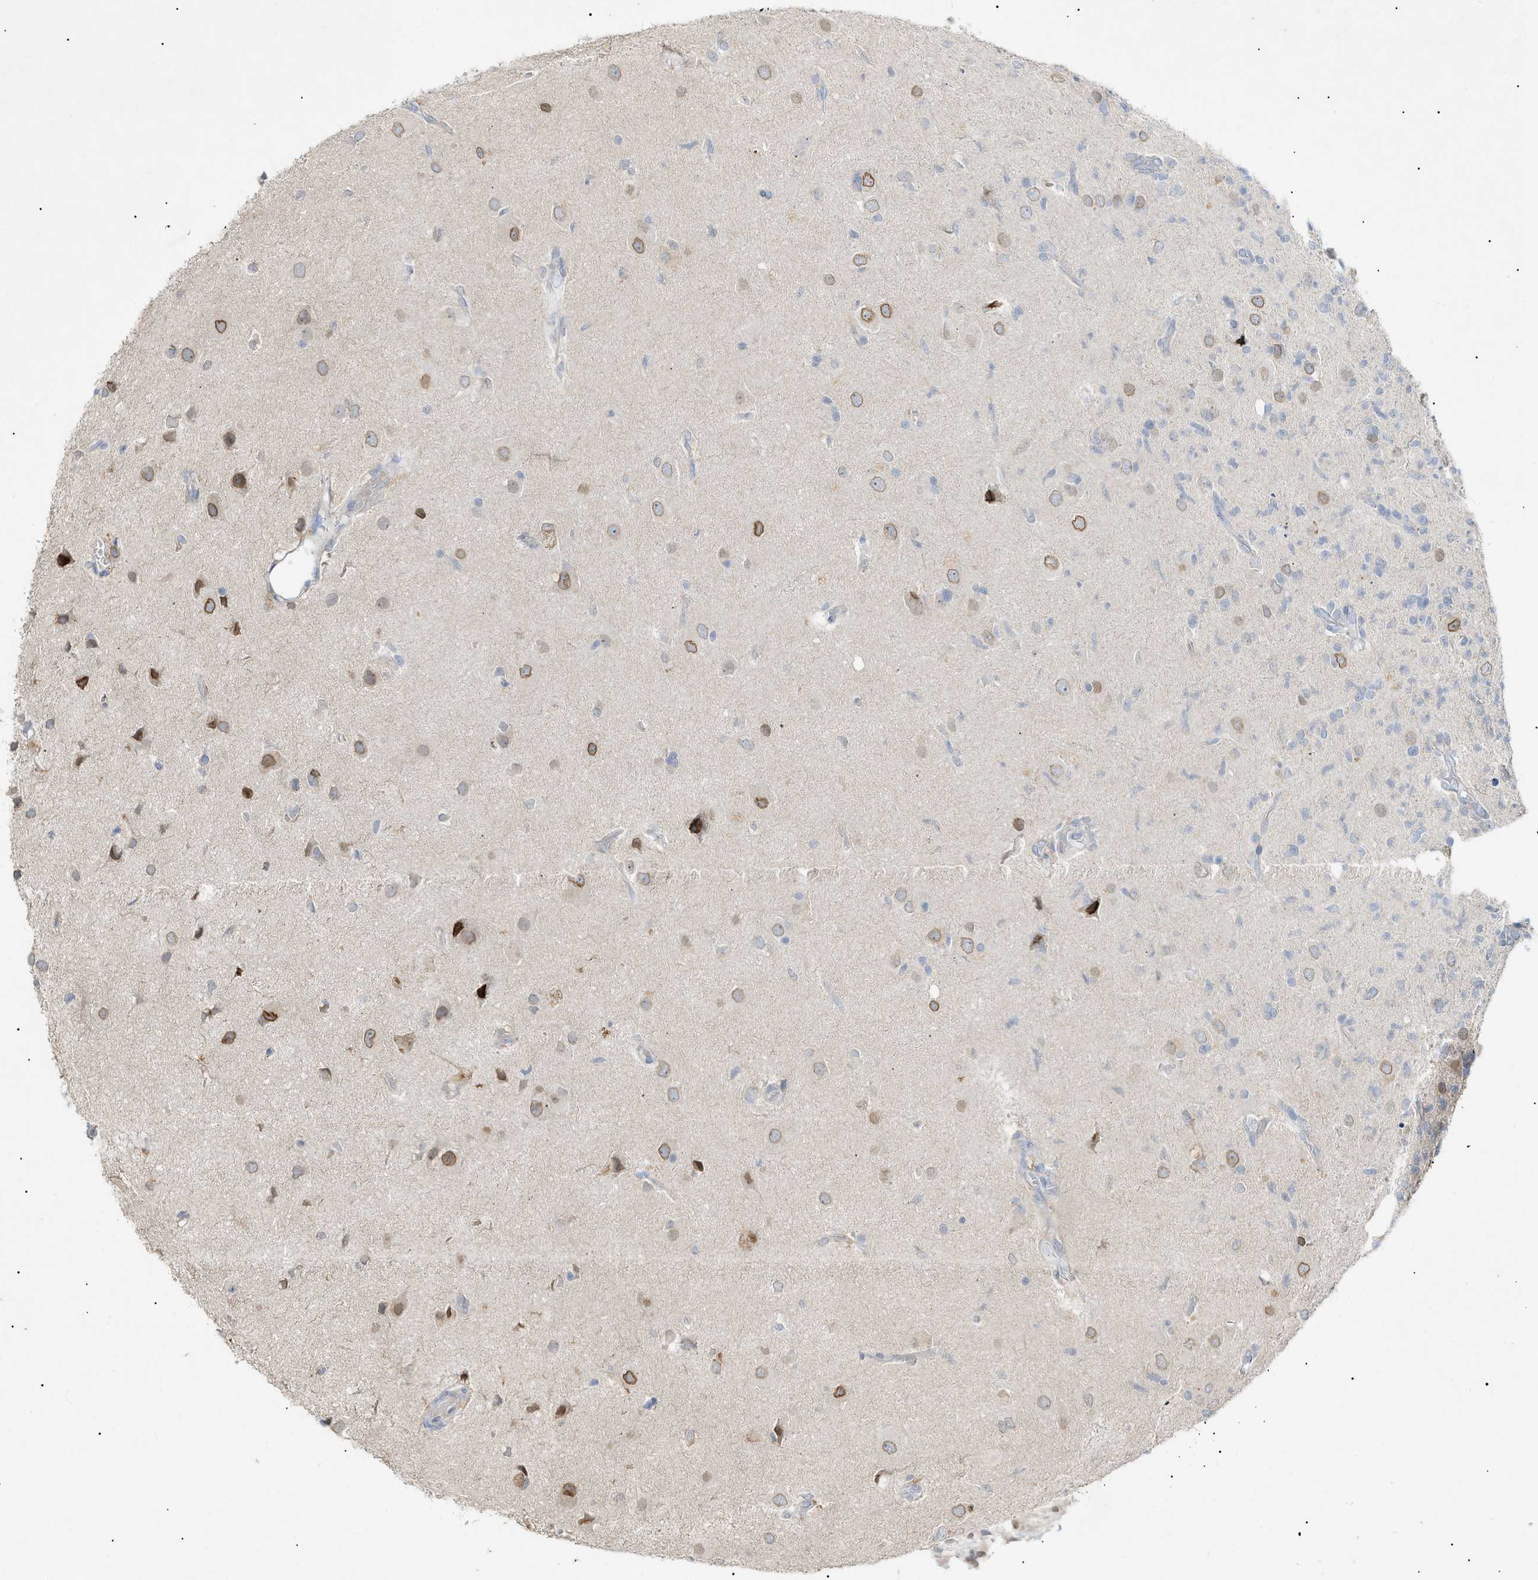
{"staining": {"intensity": "strong", "quantity": "<25%", "location": "cytoplasmic/membranous,nuclear"}, "tissue": "glioma", "cell_type": "Tumor cells", "image_type": "cancer", "snomed": [{"axis": "morphology", "description": "Glioma, malignant, High grade"}, {"axis": "topography", "description": "Brain"}], "caption": "Immunohistochemical staining of human glioma exhibits medium levels of strong cytoplasmic/membranous and nuclear positivity in about <25% of tumor cells.", "gene": "SLC25A31", "patient": {"sex": "female", "age": 59}}